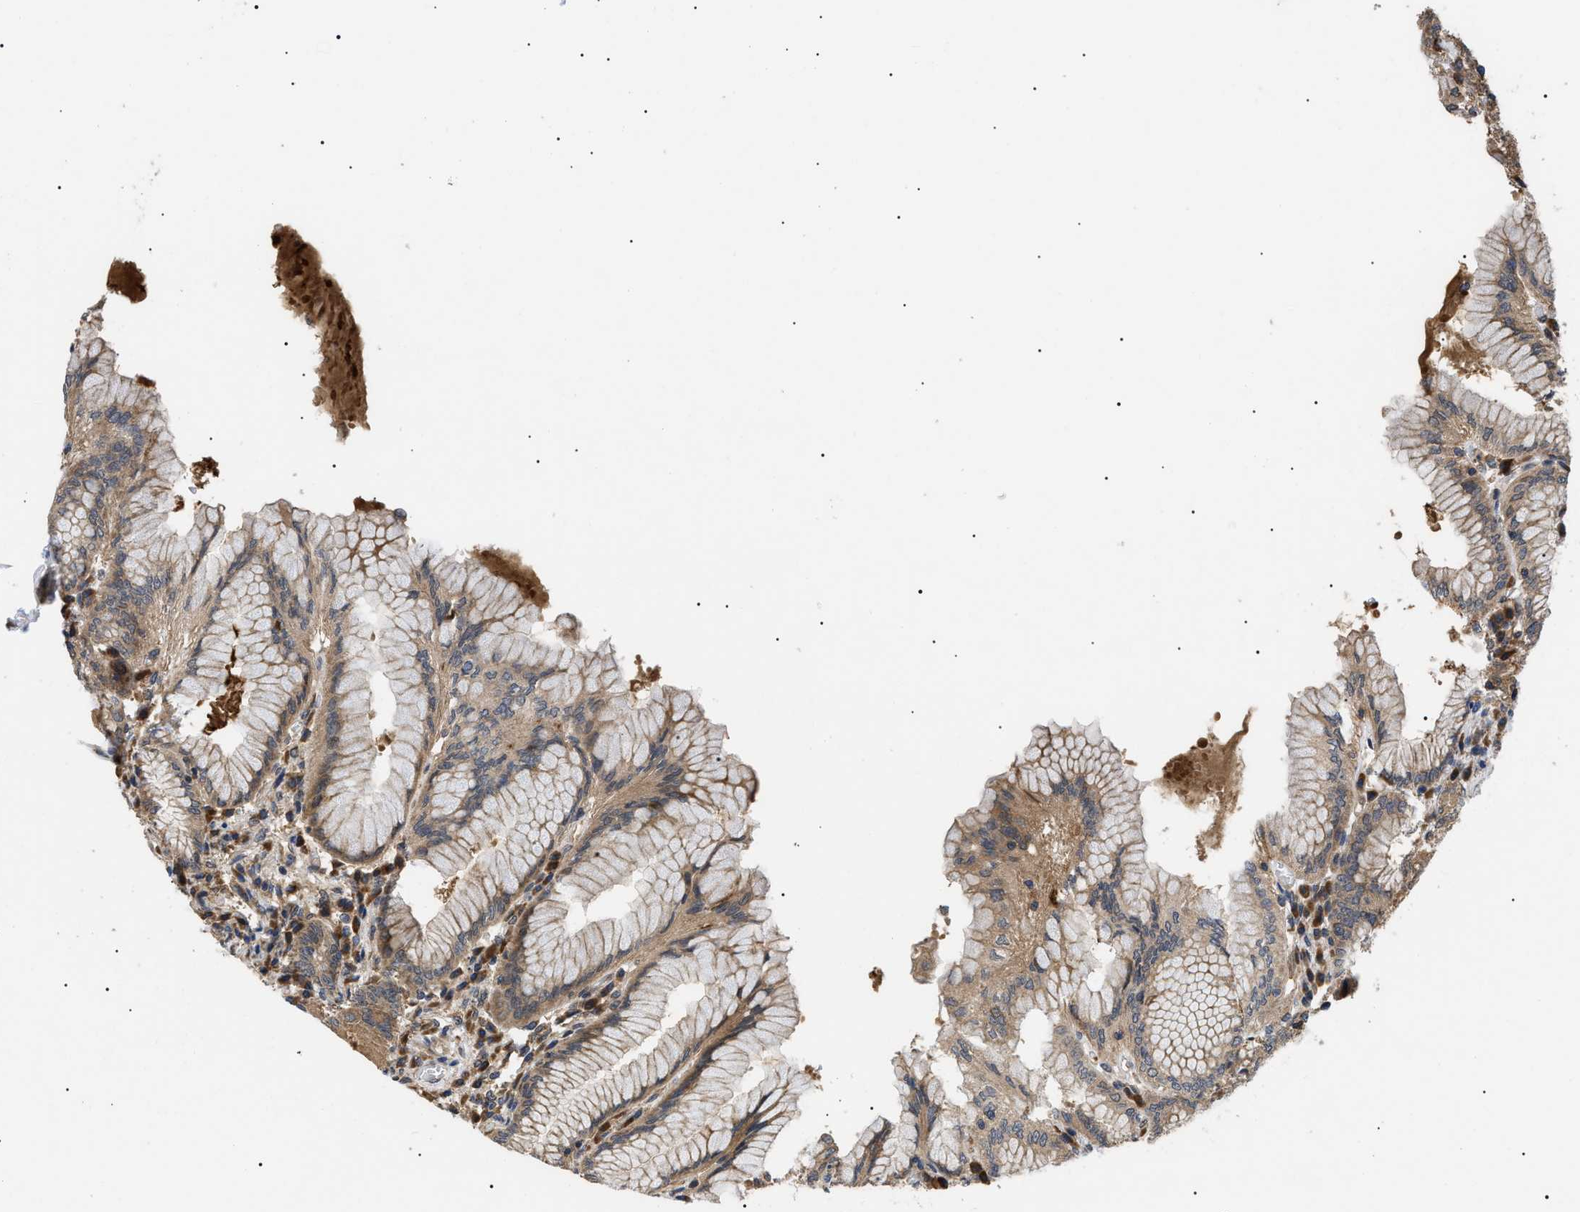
{"staining": {"intensity": "strong", "quantity": ">75%", "location": "cytoplasmic/membranous"}, "tissue": "stomach", "cell_type": "Glandular cells", "image_type": "normal", "snomed": [{"axis": "morphology", "description": "Normal tissue, NOS"}, {"axis": "topography", "description": "Stomach"}, {"axis": "topography", "description": "Stomach, lower"}], "caption": "A micrograph of human stomach stained for a protein shows strong cytoplasmic/membranous brown staining in glandular cells. (IHC, brightfield microscopy, high magnification).", "gene": "ASTL", "patient": {"sex": "female", "age": 56}}